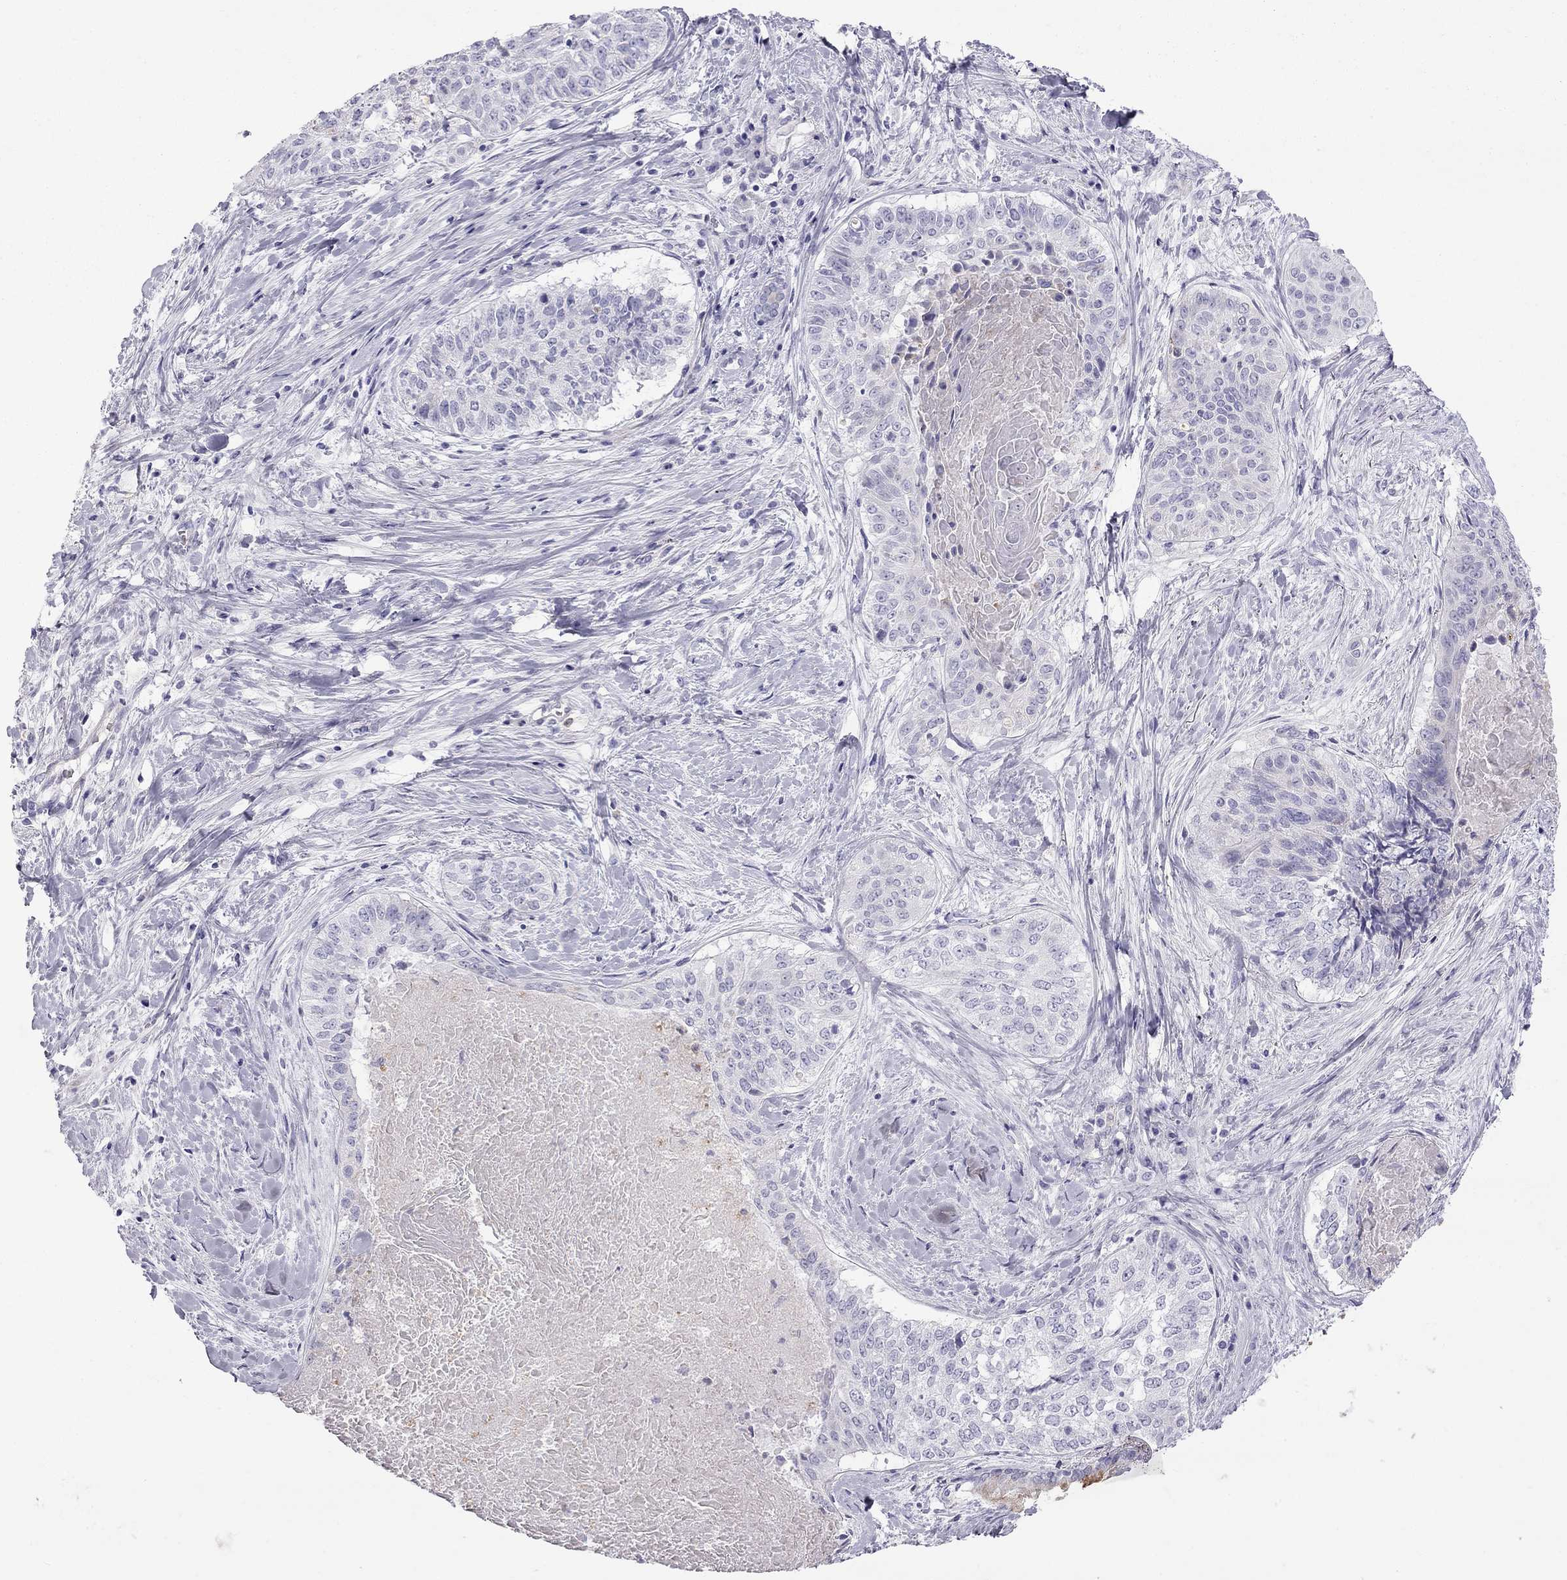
{"staining": {"intensity": "negative", "quantity": "none", "location": "none"}, "tissue": "lung cancer", "cell_type": "Tumor cells", "image_type": "cancer", "snomed": [{"axis": "morphology", "description": "Squamous cell carcinoma, NOS"}, {"axis": "topography", "description": "Lung"}], "caption": "There is no significant staining in tumor cells of lung squamous cell carcinoma.", "gene": "TDRD6", "patient": {"sex": "male", "age": 64}}